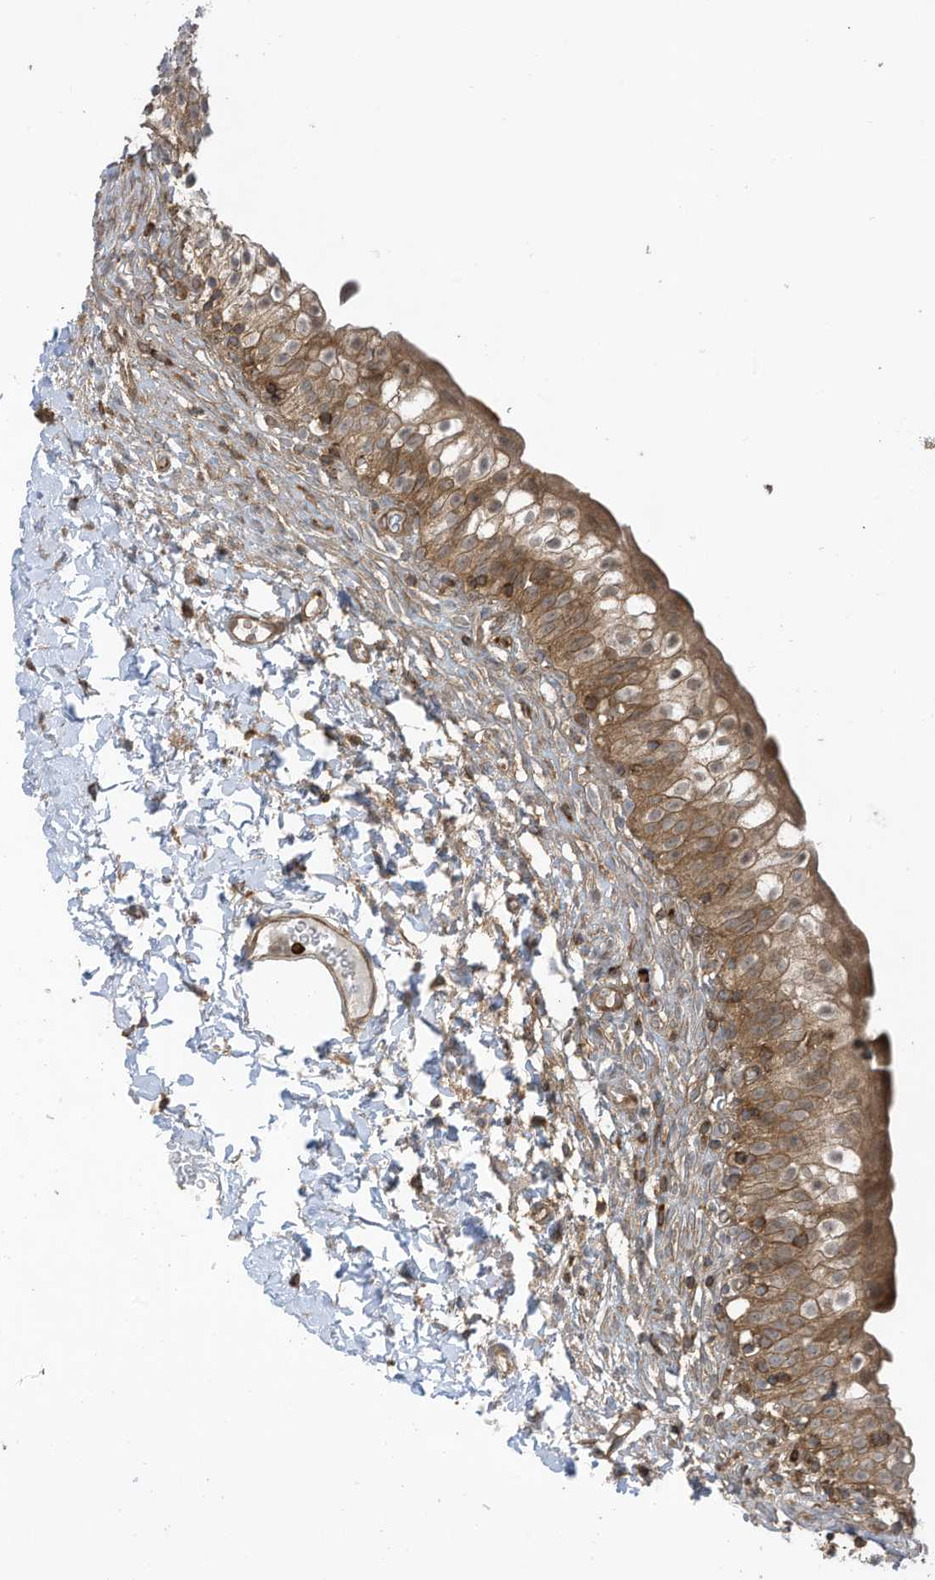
{"staining": {"intensity": "moderate", "quantity": ">75%", "location": "cytoplasmic/membranous"}, "tissue": "urinary bladder", "cell_type": "Urothelial cells", "image_type": "normal", "snomed": [{"axis": "morphology", "description": "Normal tissue, NOS"}, {"axis": "topography", "description": "Urinary bladder"}], "caption": "IHC of normal human urinary bladder shows medium levels of moderate cytoplasmic/membranous positivity in about >75% of urothelial cells. (DAB = brown stain, brightfield microscopy at high magnification).", "gene": "REPS1", "patient": {"sex": "male", "age": 55}}